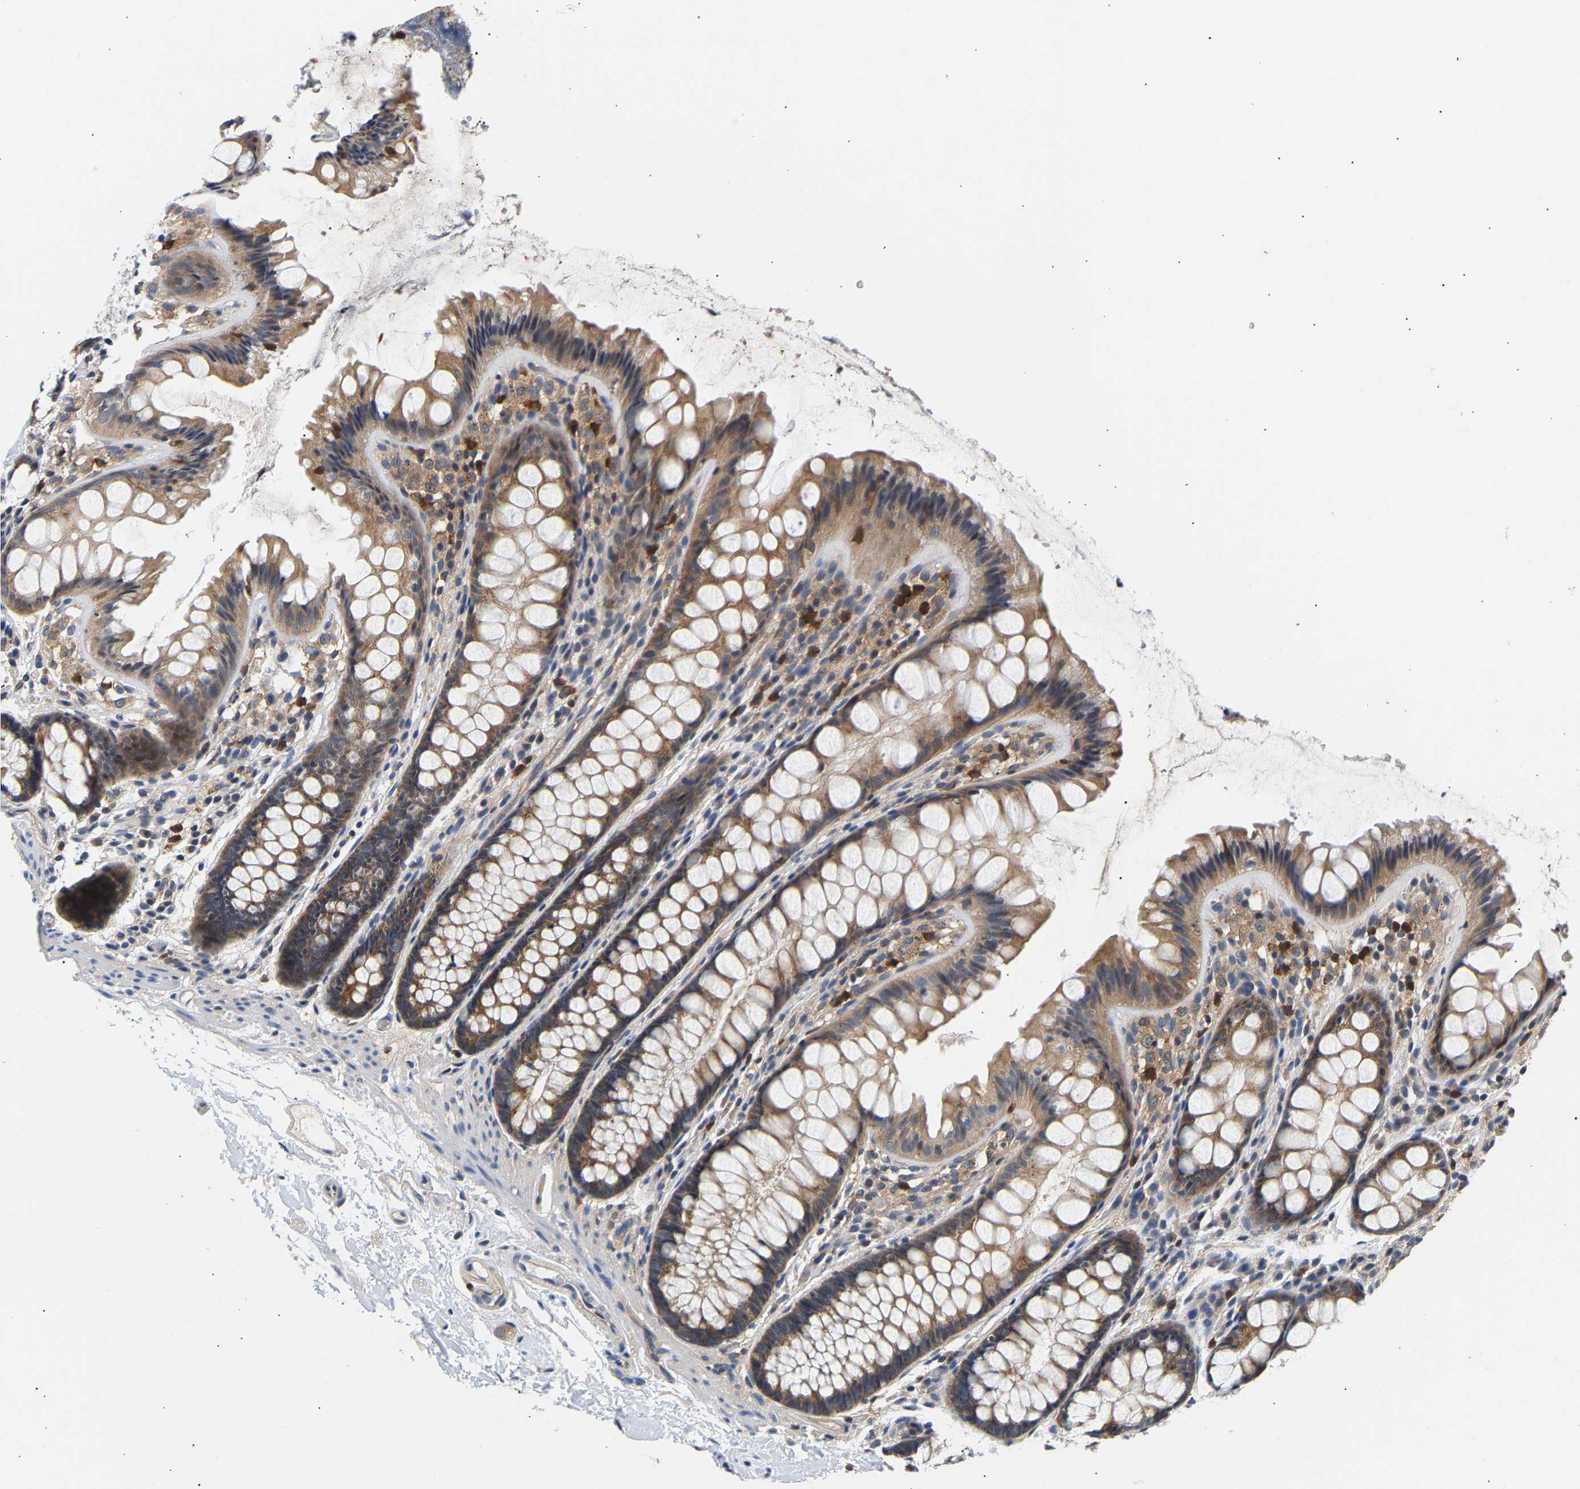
{"staining": {"intensity": "weak", "quantity": "25%-75%", "location": "cytoplasmic/membranous"}, "tissue": "colon", "cell_type": "Endothelial cells", "image_type": "normal", "snomed": [{"axis": "morphology", "description": "Normal tissue, NOS"}, {"axis": "topography", "description": "Colon"}], "caption": "Protein analysis of normal colon shows weak cytoplasmic/membranous expression in about 25%-75% of endothelial cells. (DAB (3,3'-diaminobenzidine) IHC, brown staining for protein, blue staining for nuclei).", "gene": "PPID", "patient": {"sex": "female", "age": 56}}